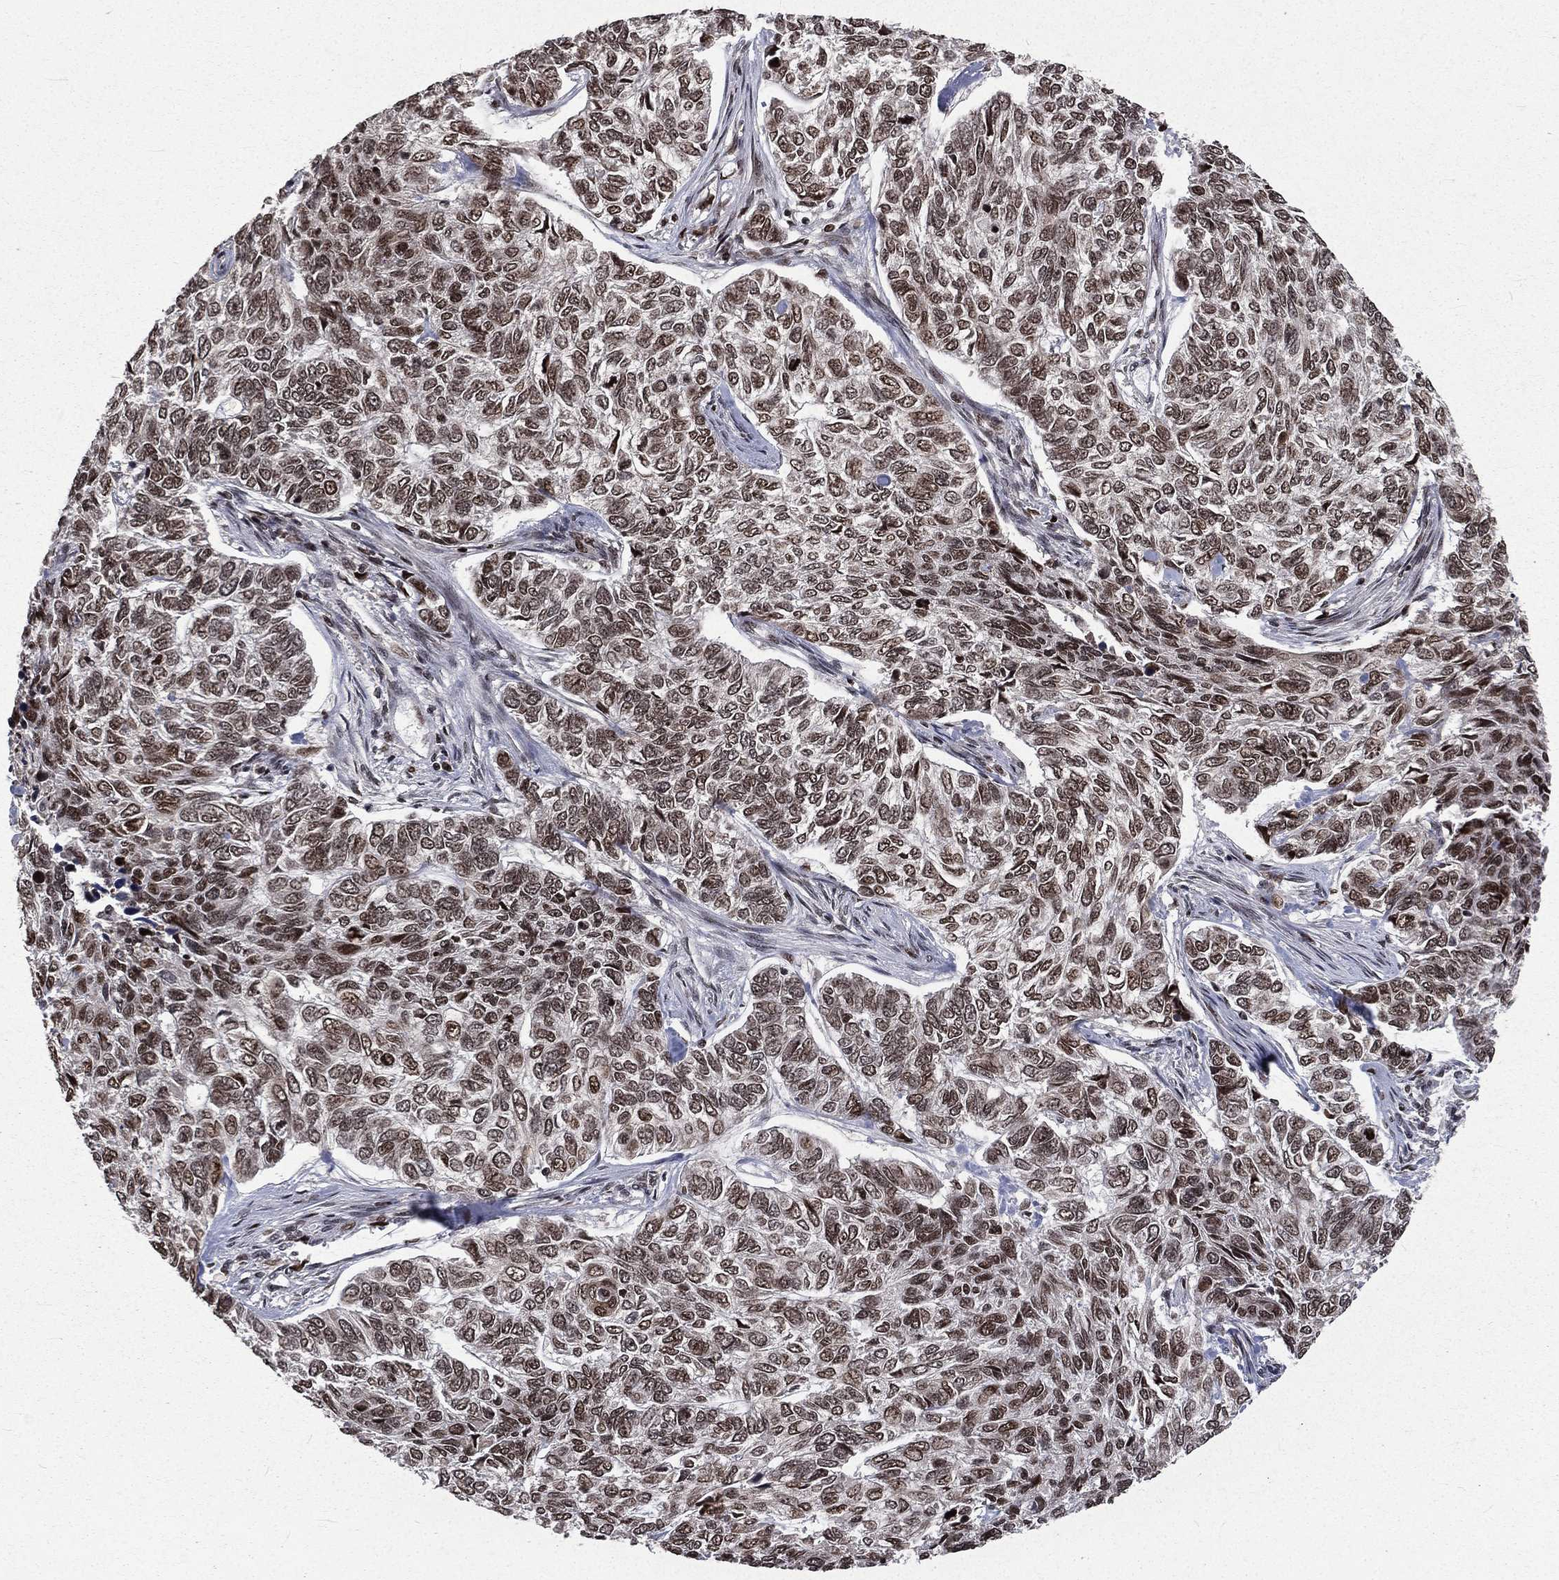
{"staining": {"intensity": "weak", "quantity": ">75%", "location": "nuclear"}, "tissue": "skin cancer", "cell_type": "Tumor cells", "image_type": "cancer", "snomed": [{"axis": "morphology", "description": "Basal cell carcinoma"}, {"axis": "topography", "description": "Skin"}], "caption": "Brown immunohistochemical staining in human skin cancer (basal cell carcinoma) demonstrates weak nuclear positivity in approximately >75% of tumor cells. Nuclei are stained in blue.", "gene": "POLB", "patient": {"sex": "female", "age": 65}}